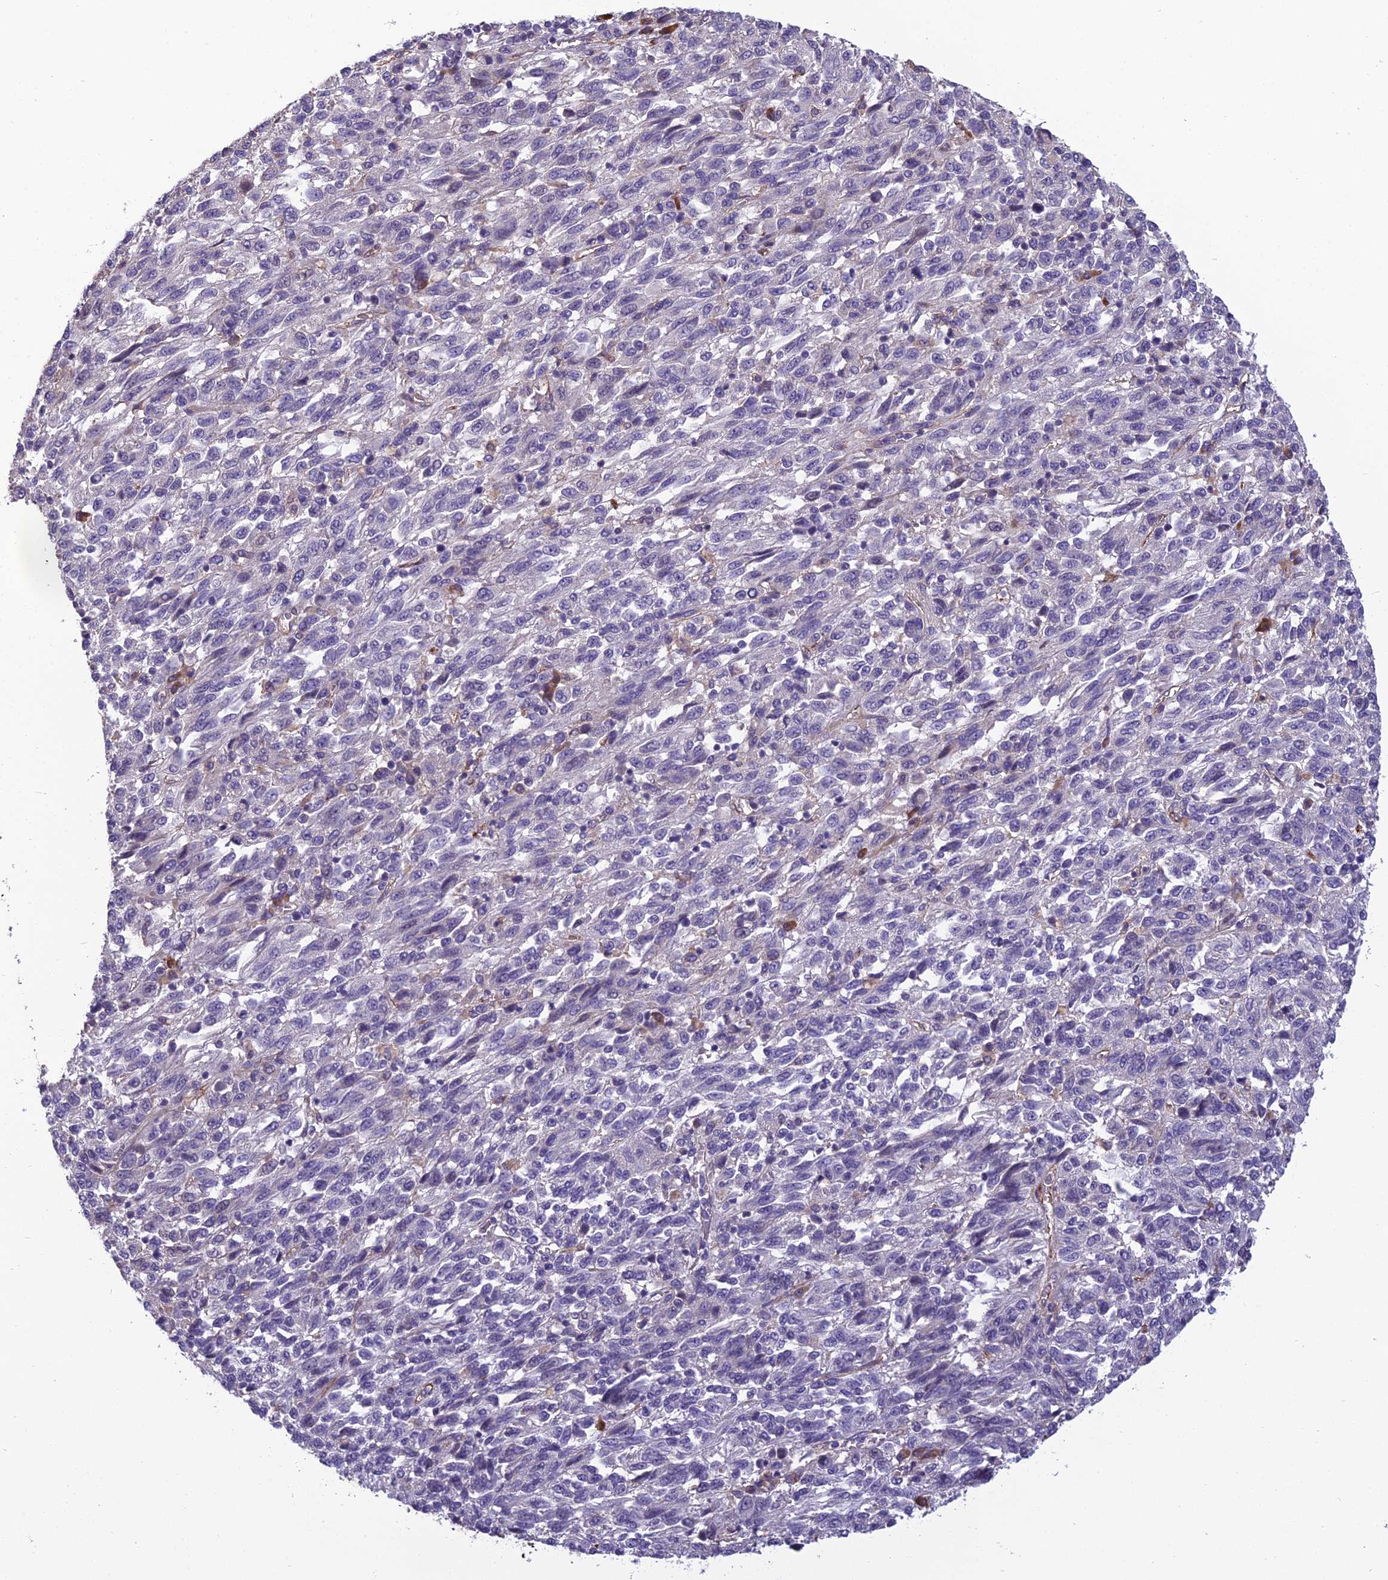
{"staining": {"intensity": "negative", "quantity": "none", "location": "none"}, "tissue": "melanoma", "cell_type": "Tumor cells", "image_type": "cancer", "snomed": [{"axis": "morphology", "description": "Malignant melanoma, Metastatic site"}, {"axis": "topography", "description": "Lung"}], "caption": "Immunohistochemical staining of melanoma displays no significant expression in tumor cells.", "gene": "TSPAN15", "patient": {"sex": "male", "age": 64}}